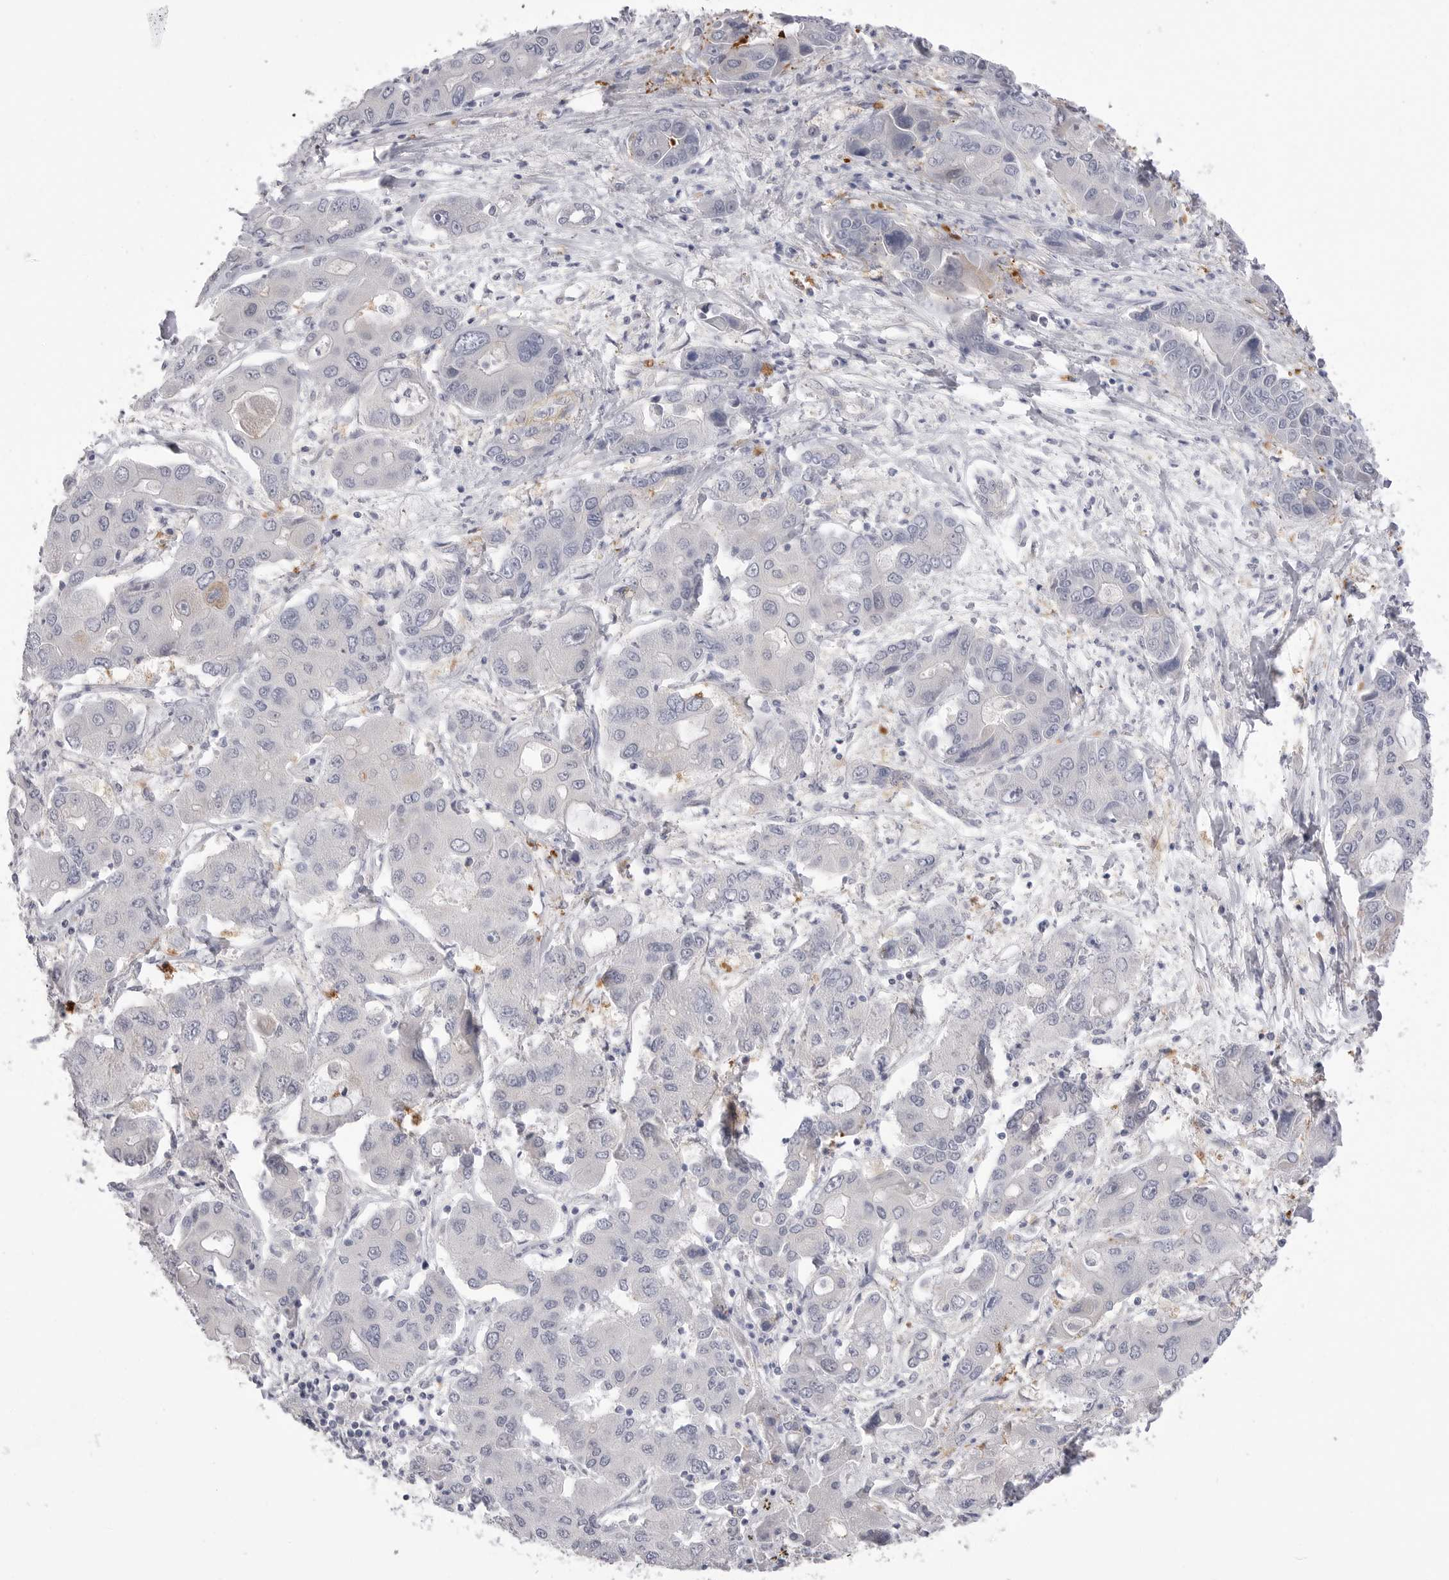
{"staining": {"intensity": "negative", "quantity": "none", "location": "none"}, "tissue": "liver cancer", "cell_type": "Tumor cells", "image_type": "cancer", "snomed": [{"axis": "morphology", "description": "Cholangiocarcinoma"}, {"axis": "topography", "description": "Liver"}], "caption": "Tumor cells show no significant staining in liver cholangiocarcinoma. (DAB immunohistochemistry, high magnification).", "gene": "AKAP12", "patient": {"sex": "male", "age": 67}}